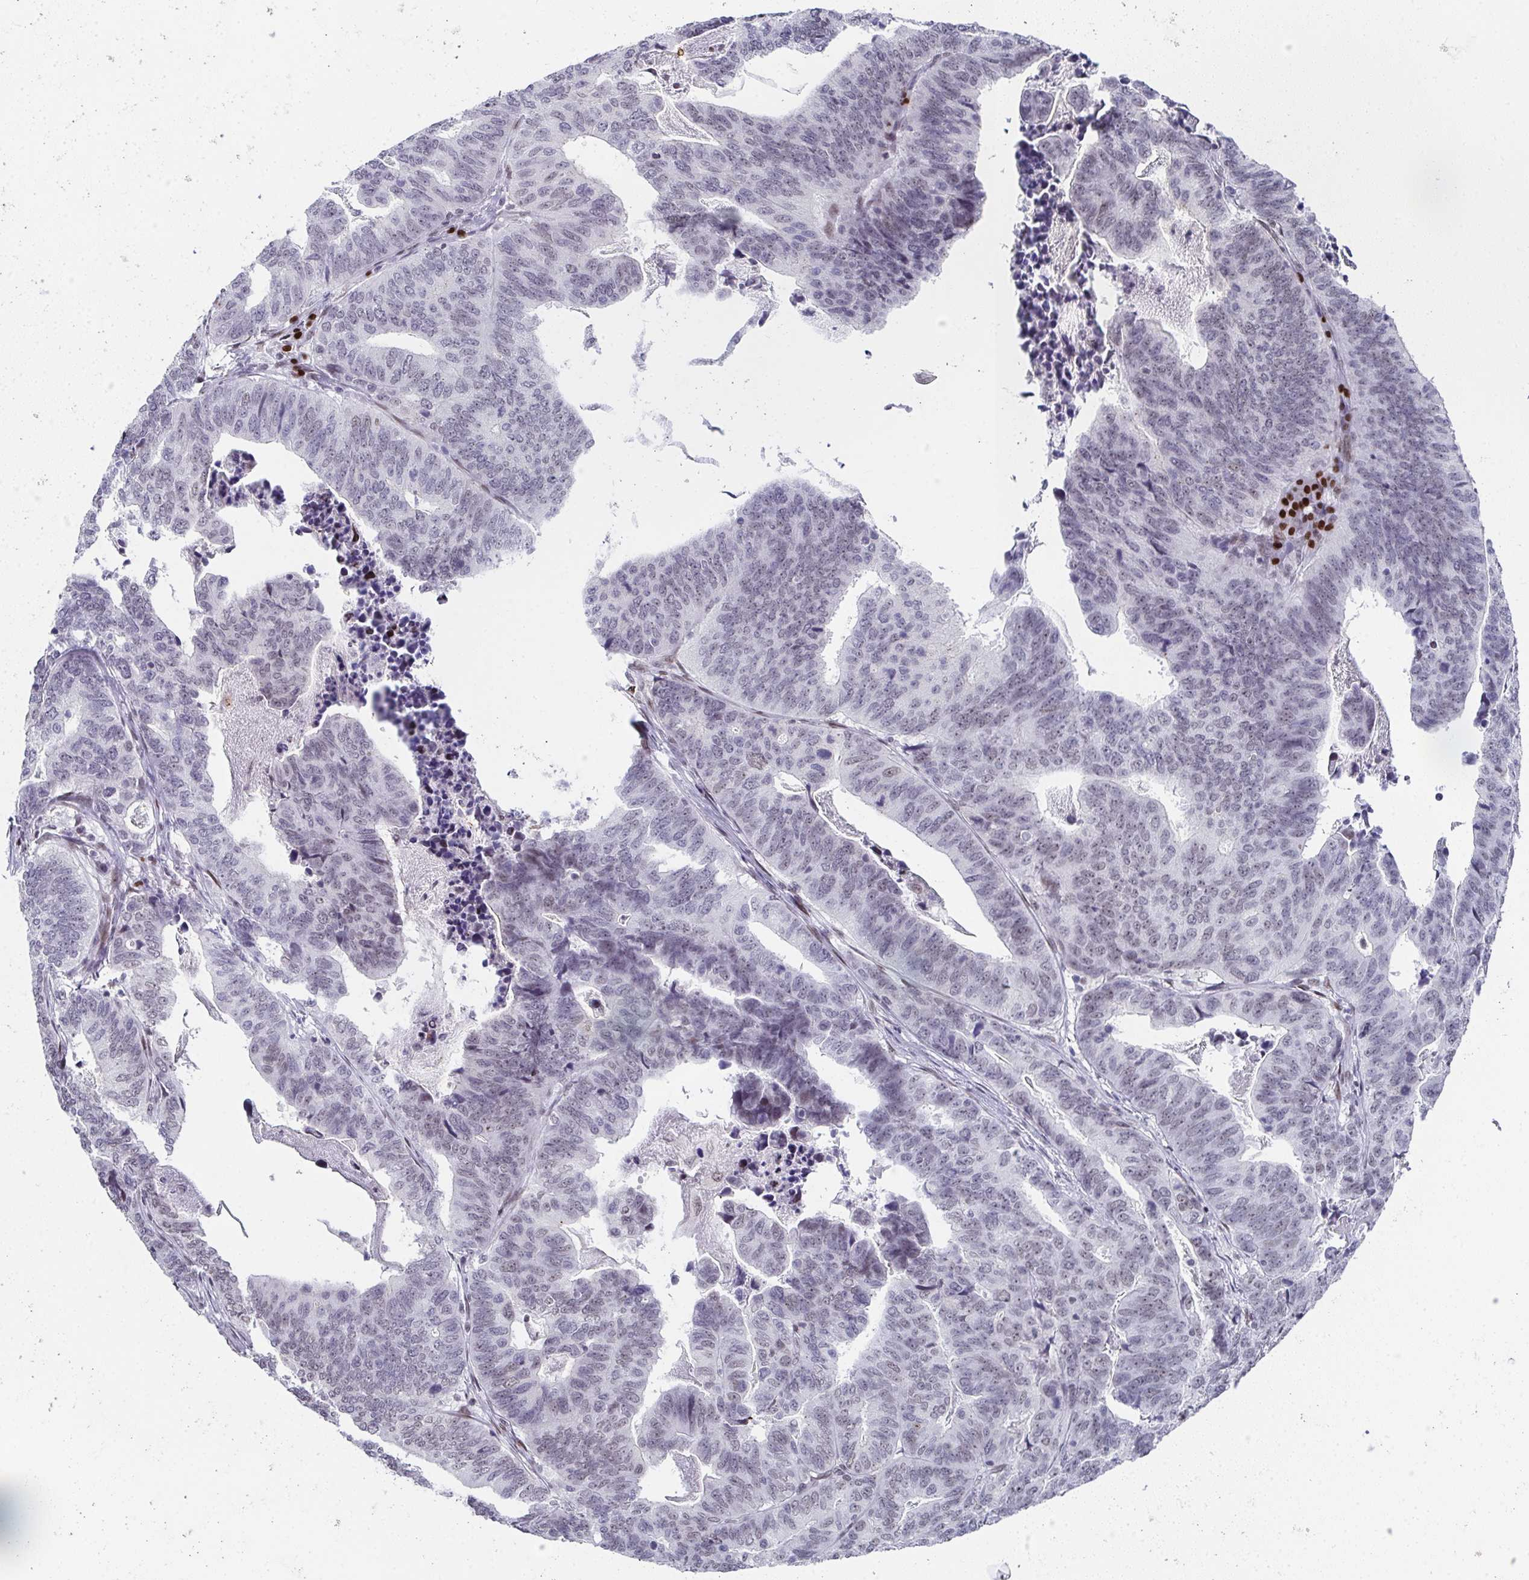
{"staining": {"intensity": "negative", "quantity": "none", "location": "none"}, "tissue": "stomach cancer", "cell_type": "Tumor cells", "image_type": "cancer", "snomed": [{"axis": "morphology", "description": "Adenocarcinoma, NOS"}, {"axis": "topography", "description": "Stomach, upper"}], "caption": "High magnification brightfield microscopy of adenocarcinoma (stomach) stained with DAB (3,3'-diaminobenzidine) (brown) and counterstained with hematoxylin (blue): tumor cells show no significant staining.", "gene": "RB1", "patient": {"sex": "female", "age": 67}}